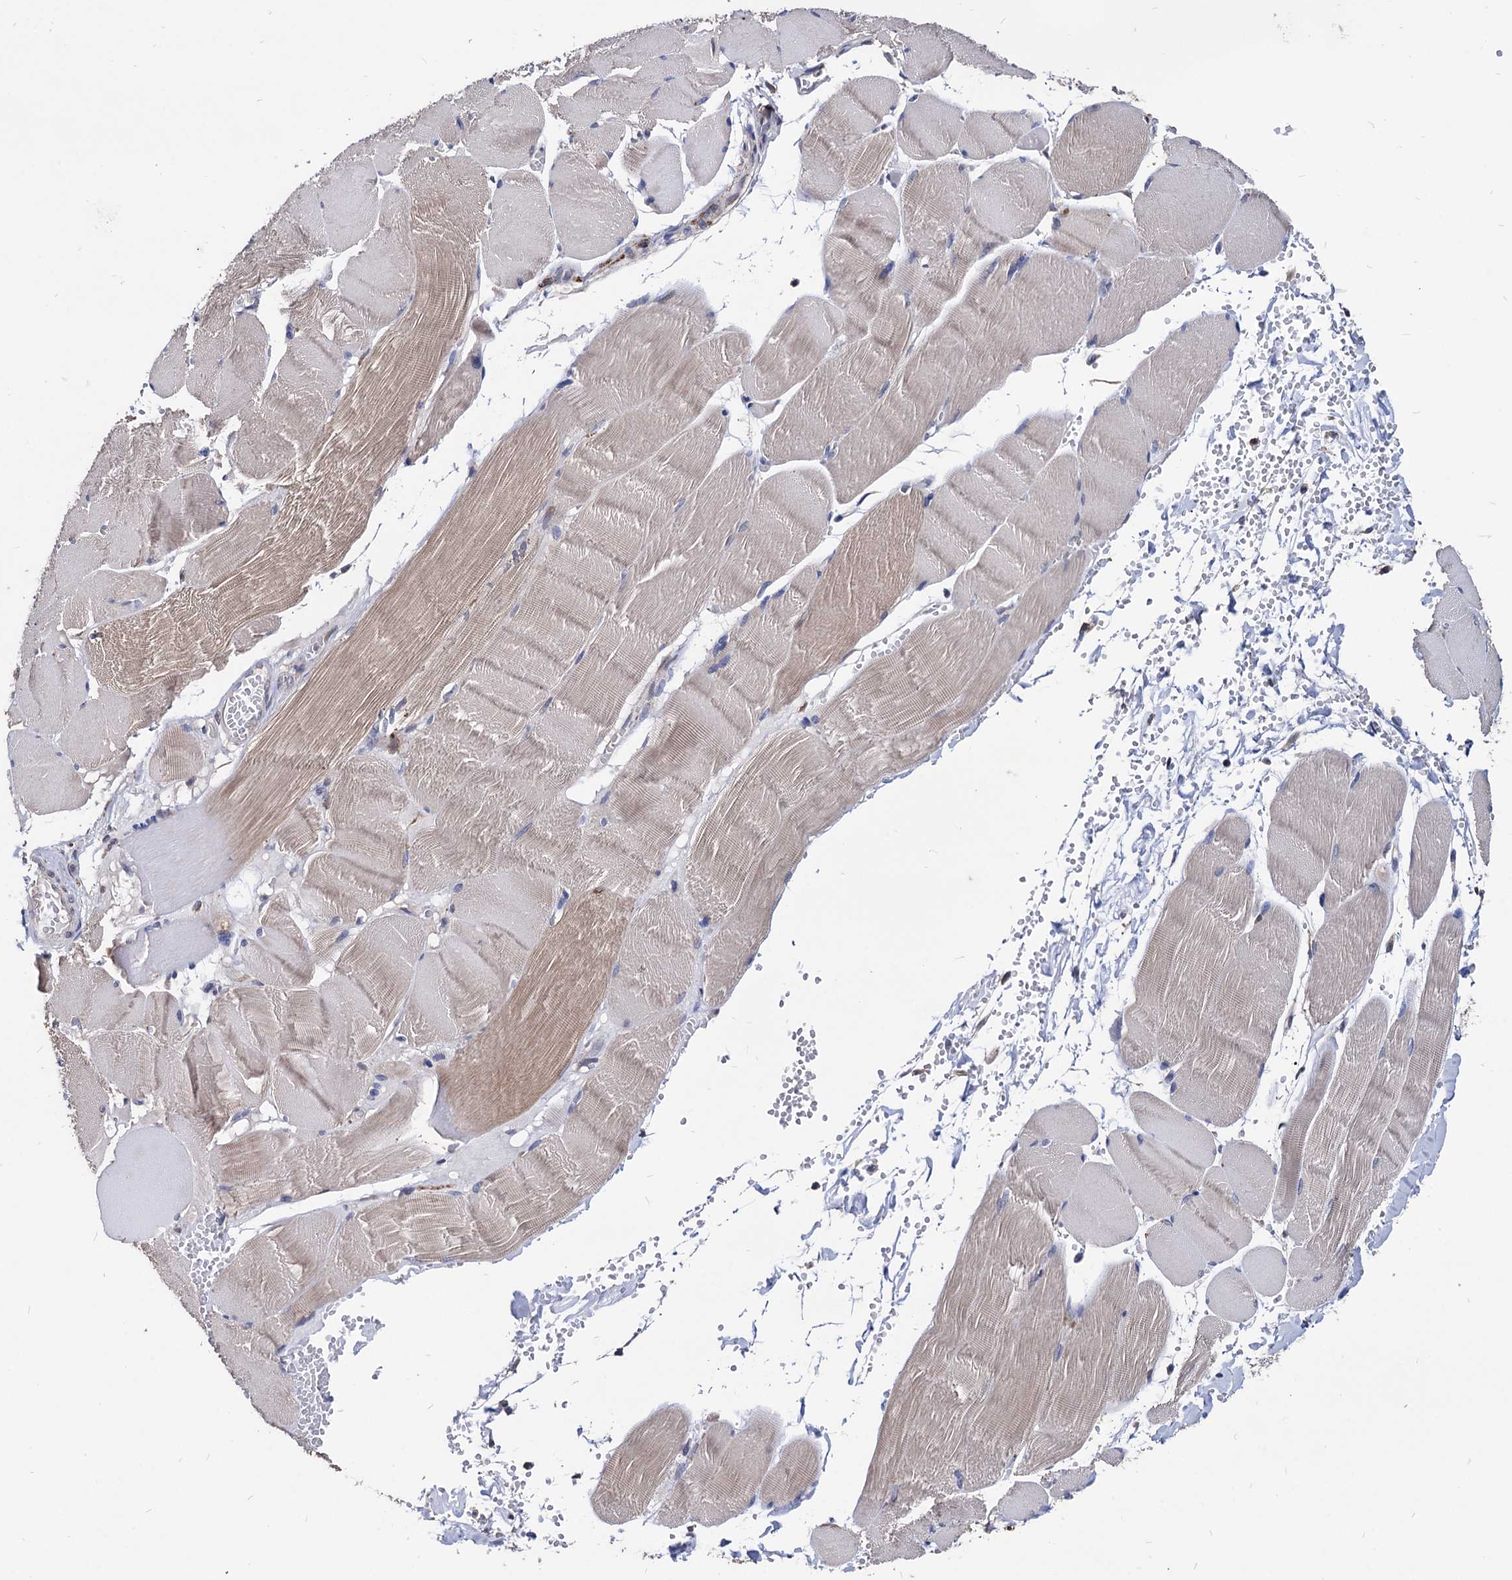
{"staining": {"intensity": "negative", "quantity": "none", "location": "none"}, "tissue": "adipose tissue", "cell_type": "Adipocytes", "image_type": "normal", "snomed": [{"axis": "morphology", "description": "Normal tissue, NOS"}, {"axis": "topography", "description": "Skeletal muscle"}, {"axis": "topography", "description": "Peripheral nerve tissue"}], "caption": "Adipocytes show no significant protein staining in benign adipose tissue. (Immunohistochemistry, brightfield microscopy, high magnification).", "gene": "ESD", "patient": {"sex": "female", "age": 55}}